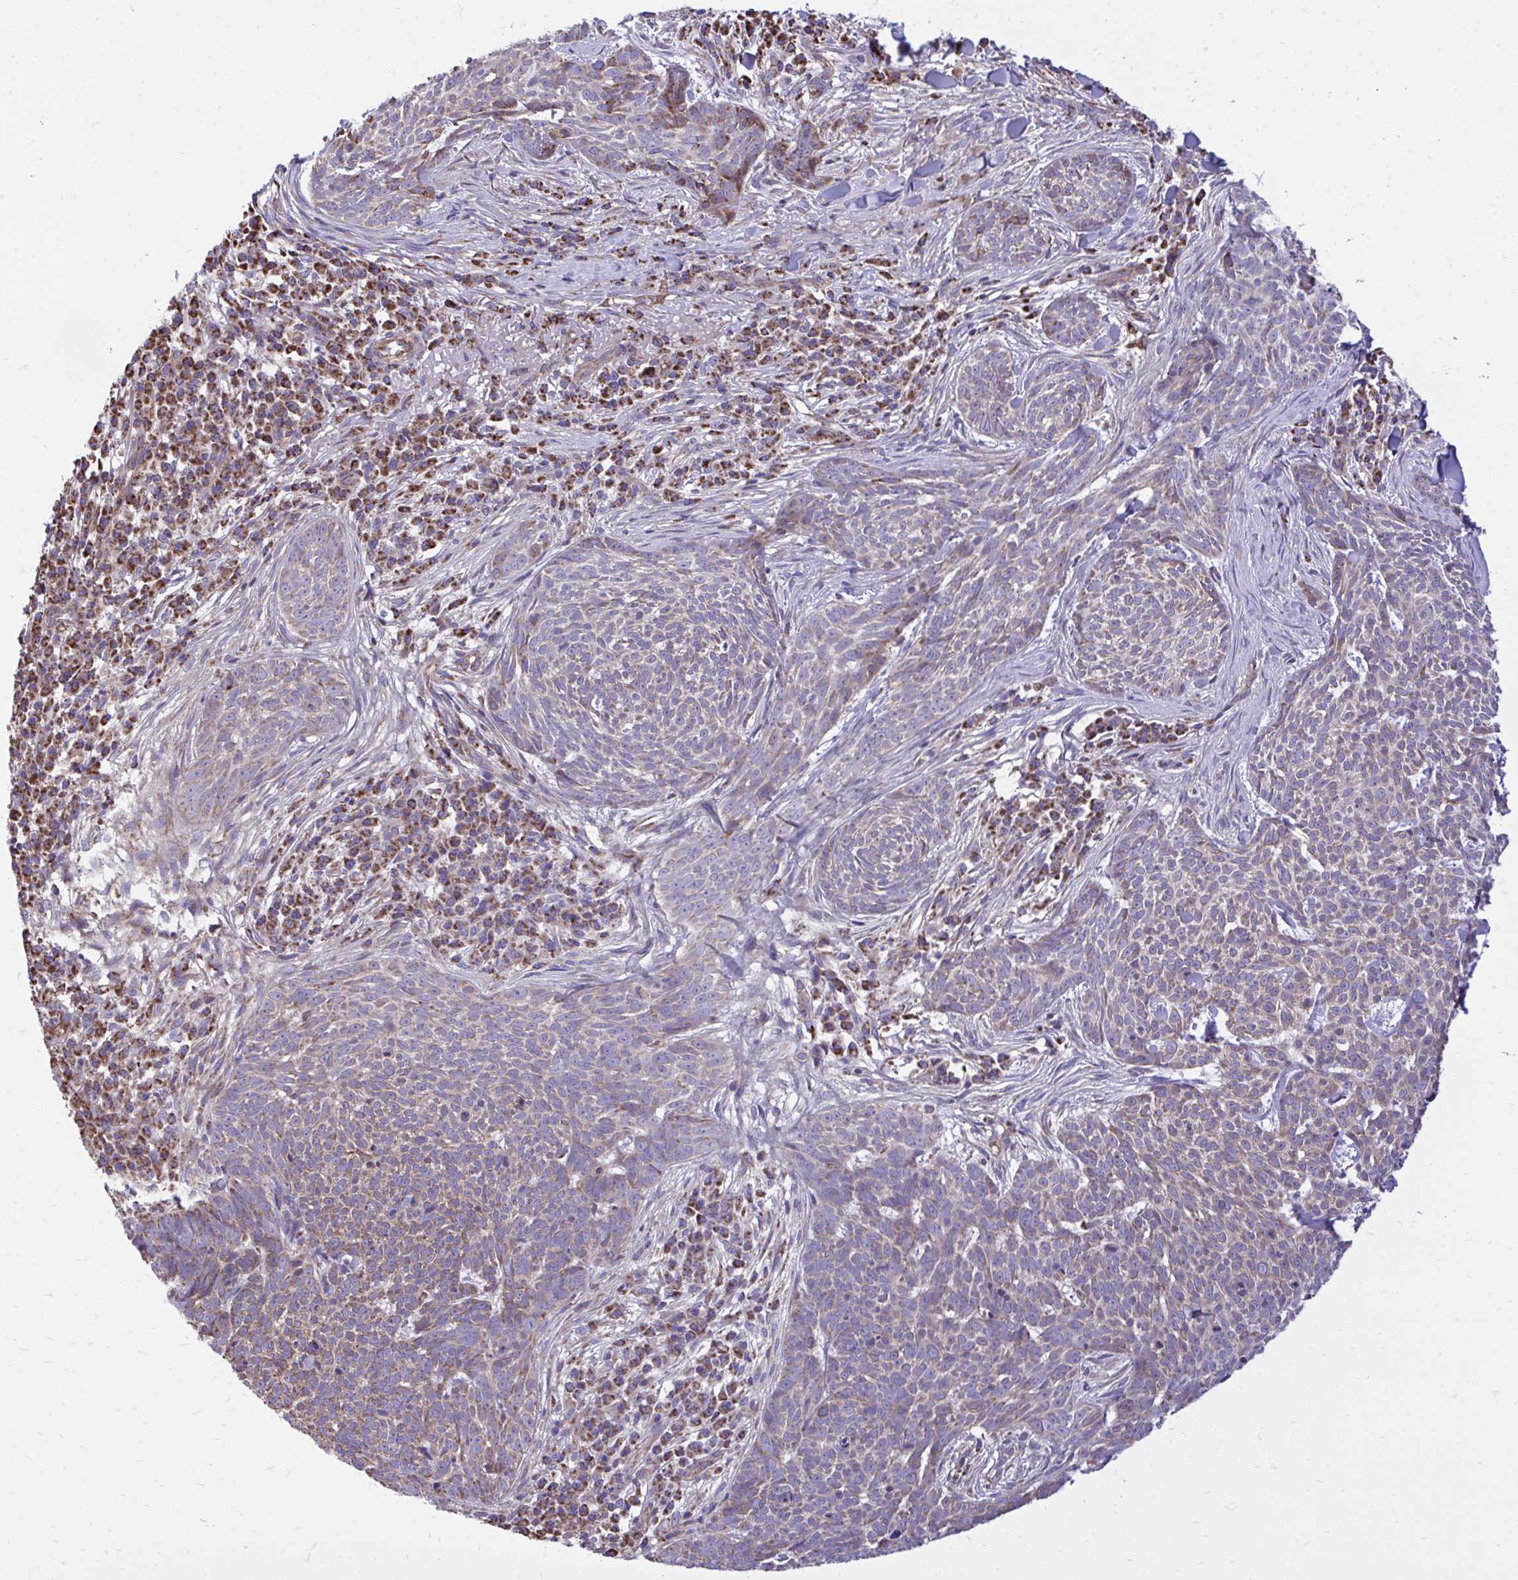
{"staining": {"intensity": "weak", "quantity": "25%-75%", "location": "cytoplasmic/membranous"}, "tissue": "skin cancer", "cell_type": "Tumor cells", "image_type": "cancer", "snomed": [{"axis": "morphology", "description": "Basal cell carcinoma"}, {"axis": "topography", "description": "Skin"}], "caption": "Skin cancer stained with a brown dye exhibits weak cytoplasmic/membranous positive expression in approximately 25%-75% of tumor cells.", "gene": "ATP13A2", "patient": {"sex": "female", "age": 93}}